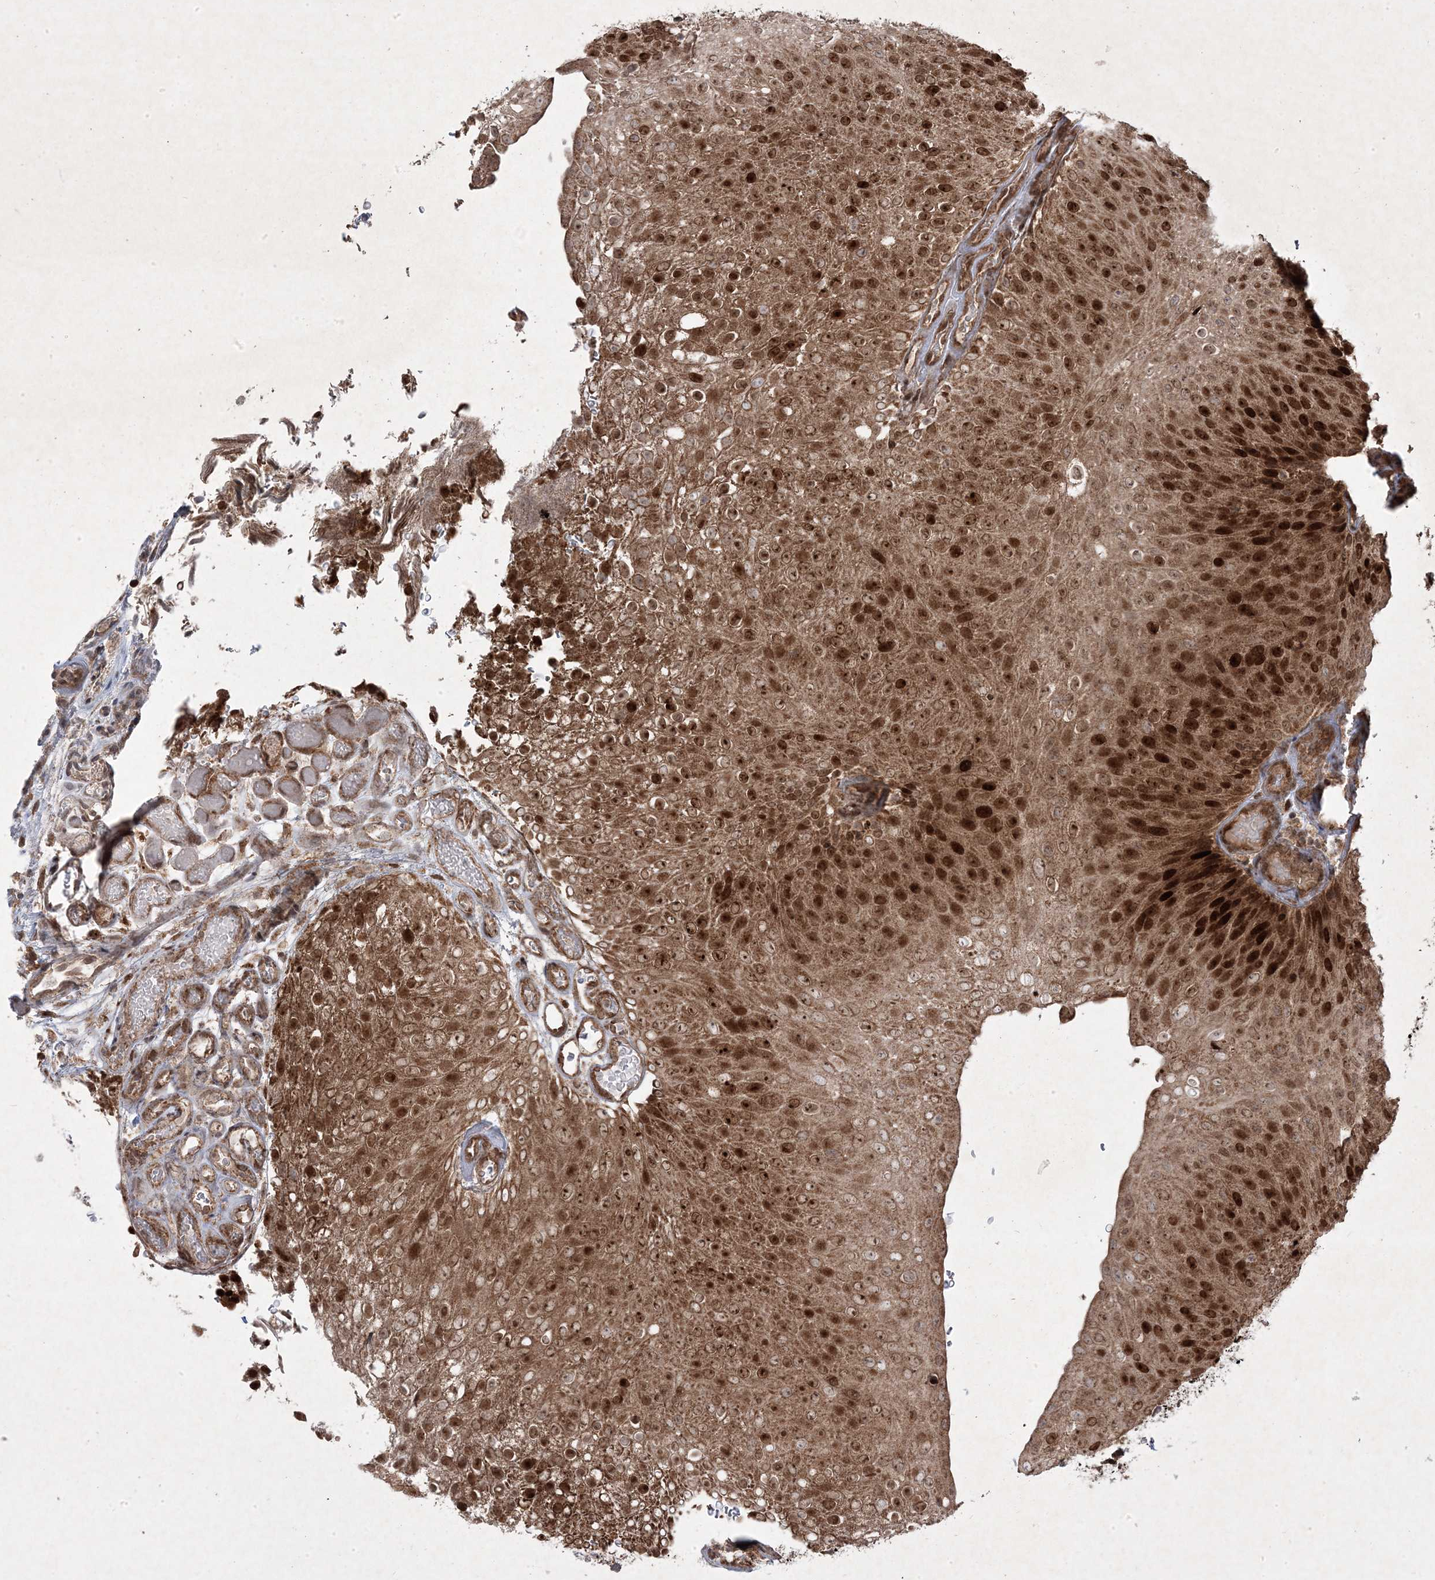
{"staining": {"intensity": "strong", "quantity": ">75%", "location": "cytoplasmic/membranous,nuclear"}, "tissue": "urothelial cancer", "cell_type": "Tumor cells", "image_type": "cancer", "snomed": [{"axis": "morphology", "description": "Urothelial carcinoma, Low grade"}, {"axis": "topography", "description": "Urinary bladder"}], "caption": "Human urothelial carcinoma (low-grade) stained for a protein (brown) reveals strong cytoplasmic/membranous and nuclear positive staining in approximately >75% of tumor cells.", "gene": "PLEKHM2", "patient": {"sex": "male", "age": 78}}